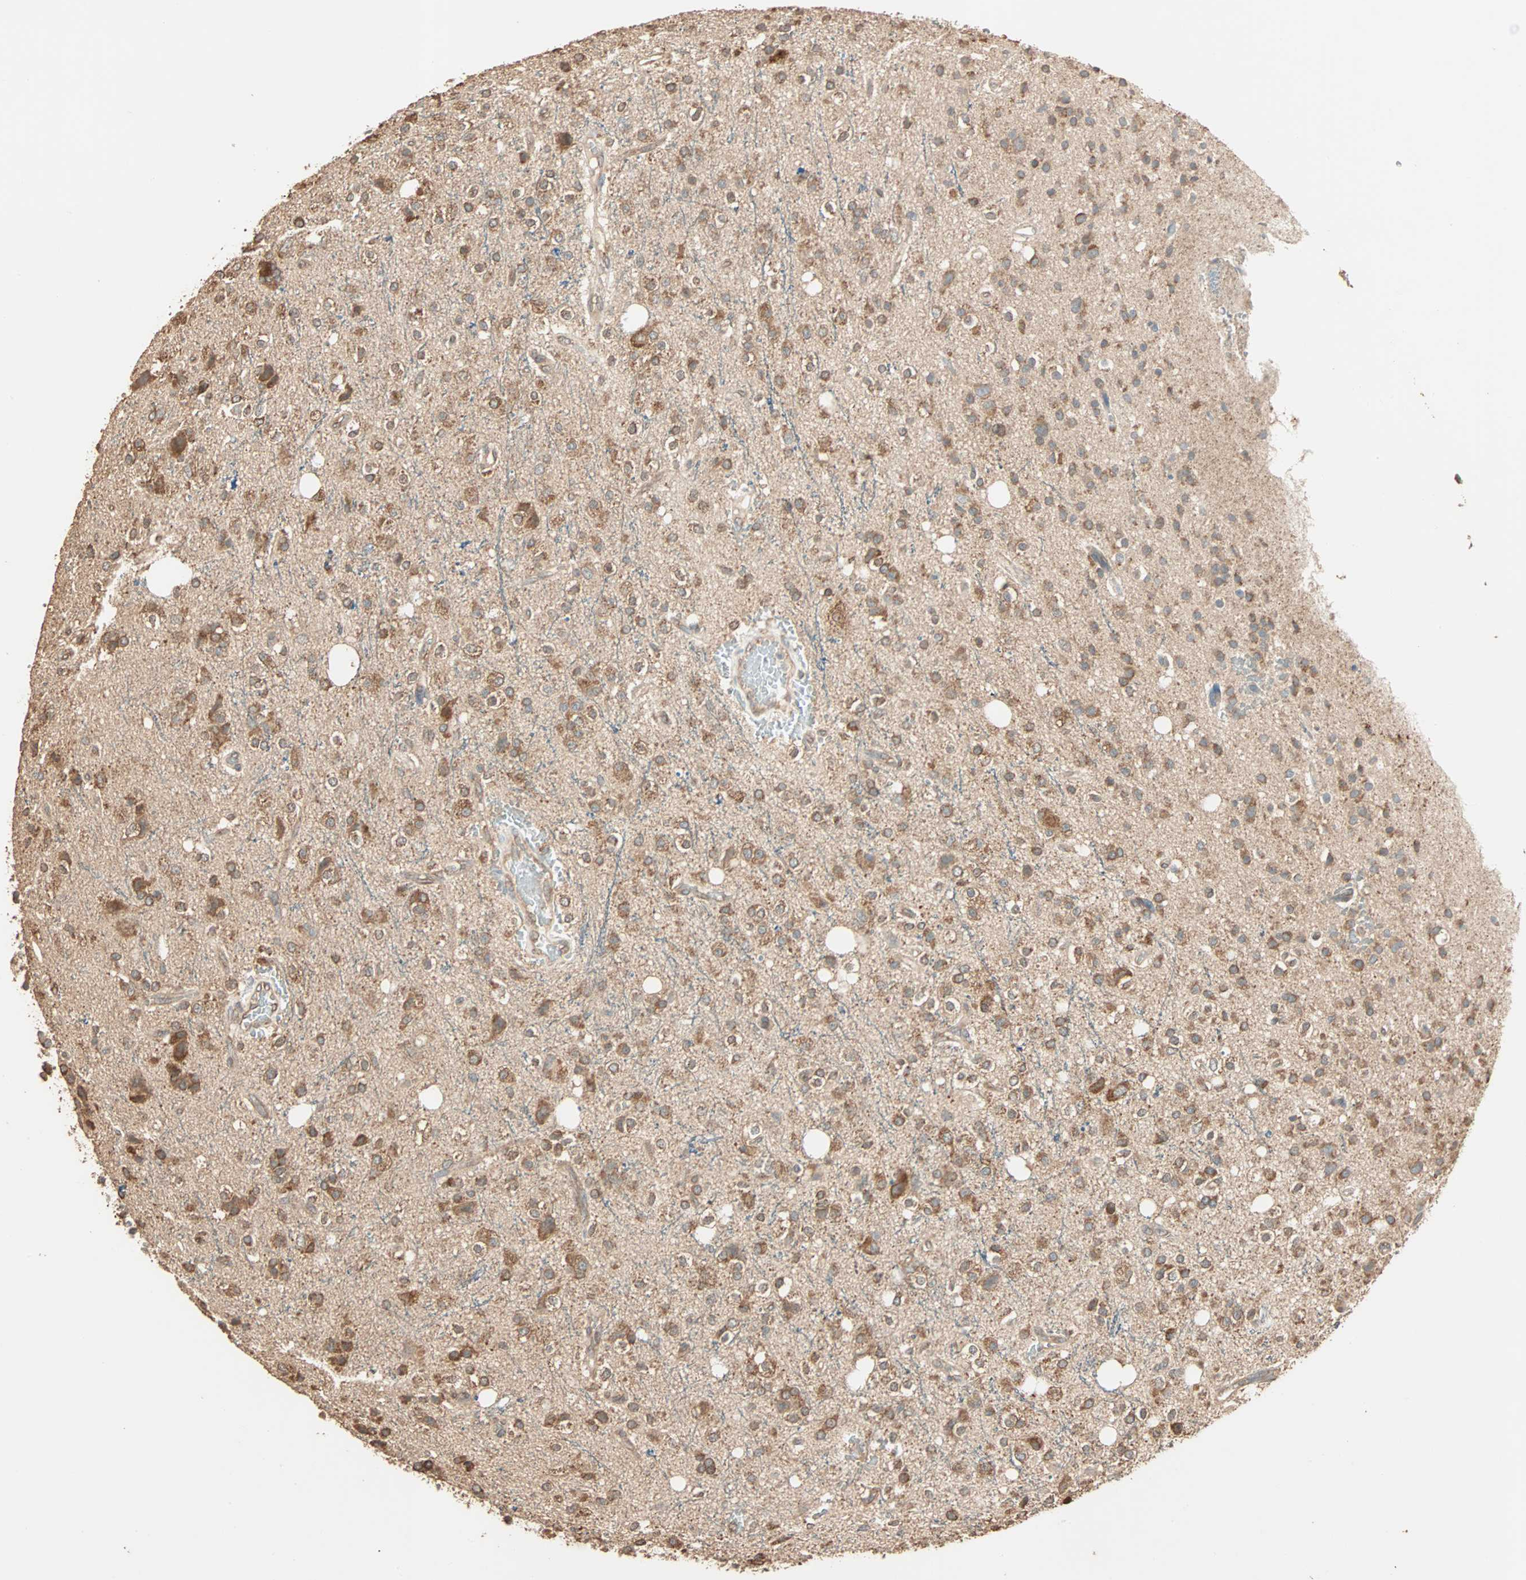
{"staining": {"intensity": "moderate", "quantity": ">75%", "location": "cytoplasmic/membranous"}, "tissue": "glioma", "cell_type": "Tumor cells", "image_type": "cancer", "snomed": [{"axis": "morphology", "description": "Glioma, malignant, High grade"}, {"axis": "topography", "description": "Brain"}], "caption": "IHC of glioma reveals medium levels of moderate cytoplasmic/membranous staining in about >75% of tumor cells. (brown staining indicates protein expression, while blue staining denotes nuclei).", "gene": "EIF4G2", "patient": {"sex": "male", "age": 47}}